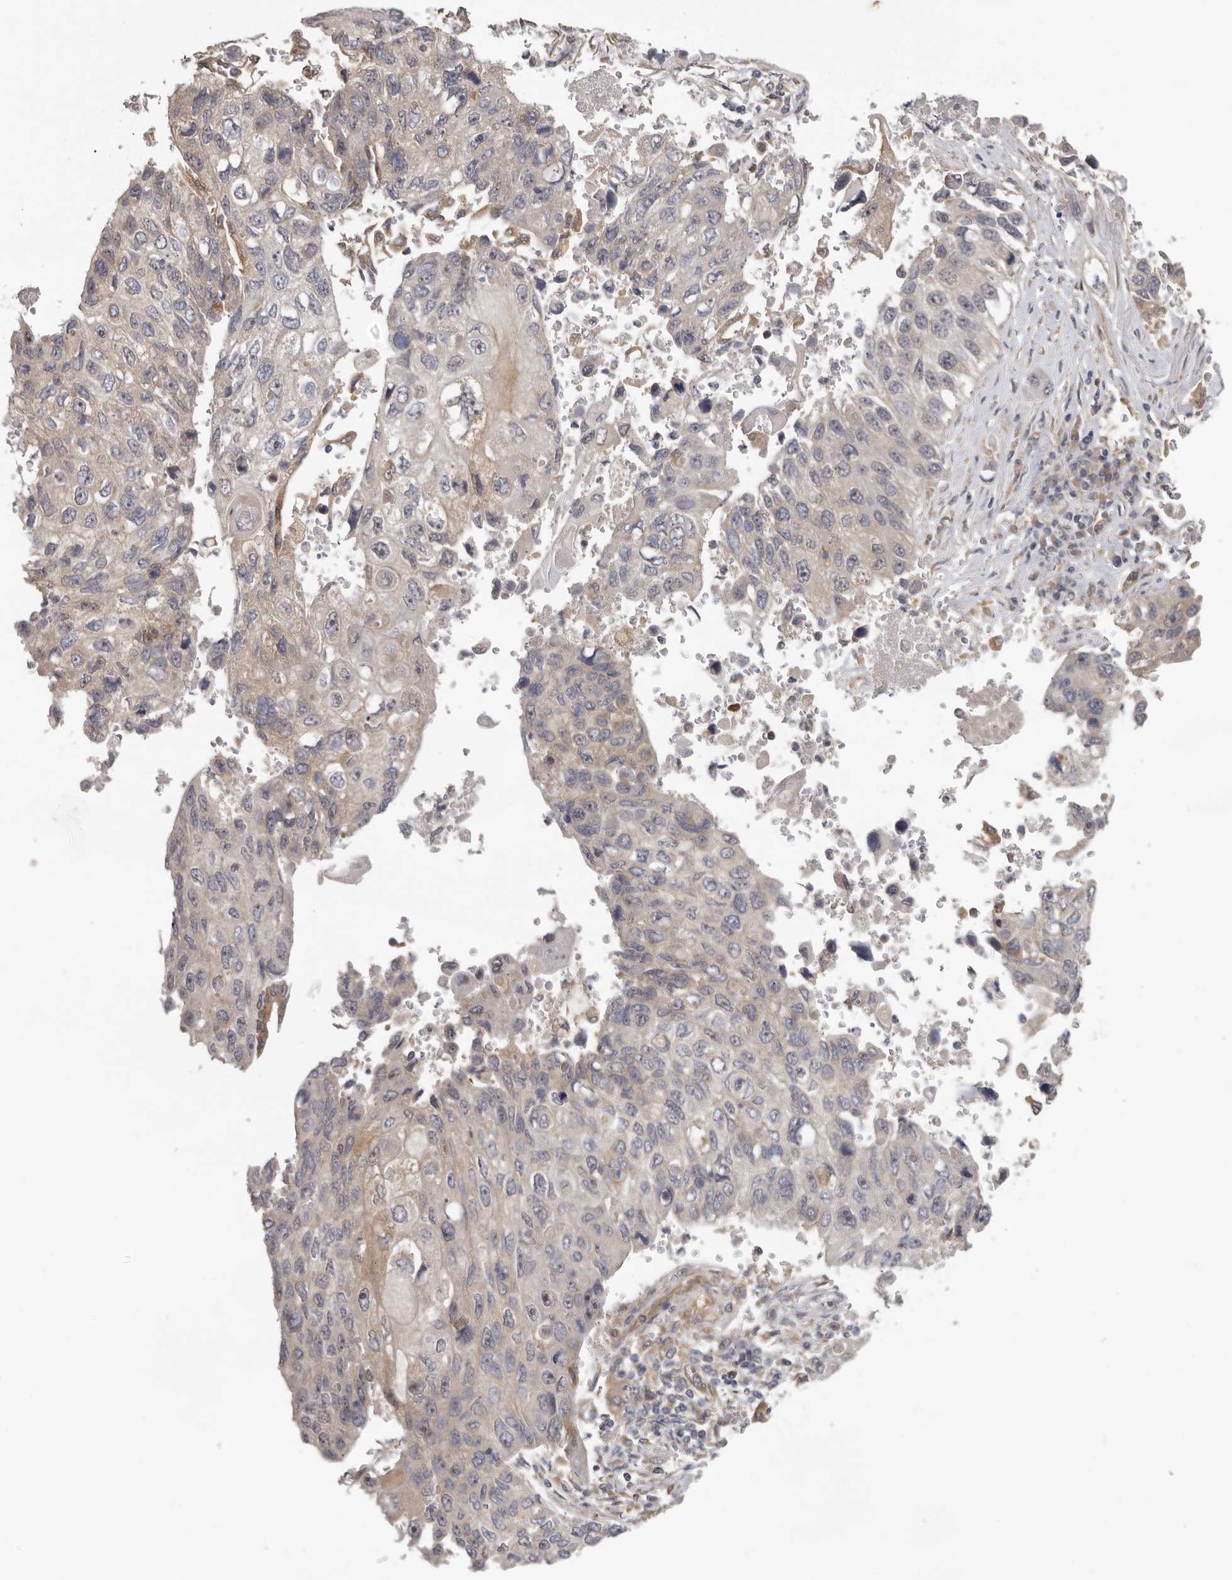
{"staining": {"intensity": "weak", "quantity": "<25%", "location": "cytoplasmic/membranous"}, "tissue": "lung cancer", "cell_type": "Tumor cells", "image_type": "cancer", "snomed": [{"axis": "morphology", "description": "Squamous cell carcinoma, NOS"}, {"axis": "topography", "description": "Lung"}], "caption": "An immunohistochemistry (IHC) image of lung cancer (squamous cell carcinoma) is shown. There is no staining in tumor cells of lung cancer (squamous cell carcinoma).", "gene": "HINT3", "patient": {"sex": "male", "age": 61}}